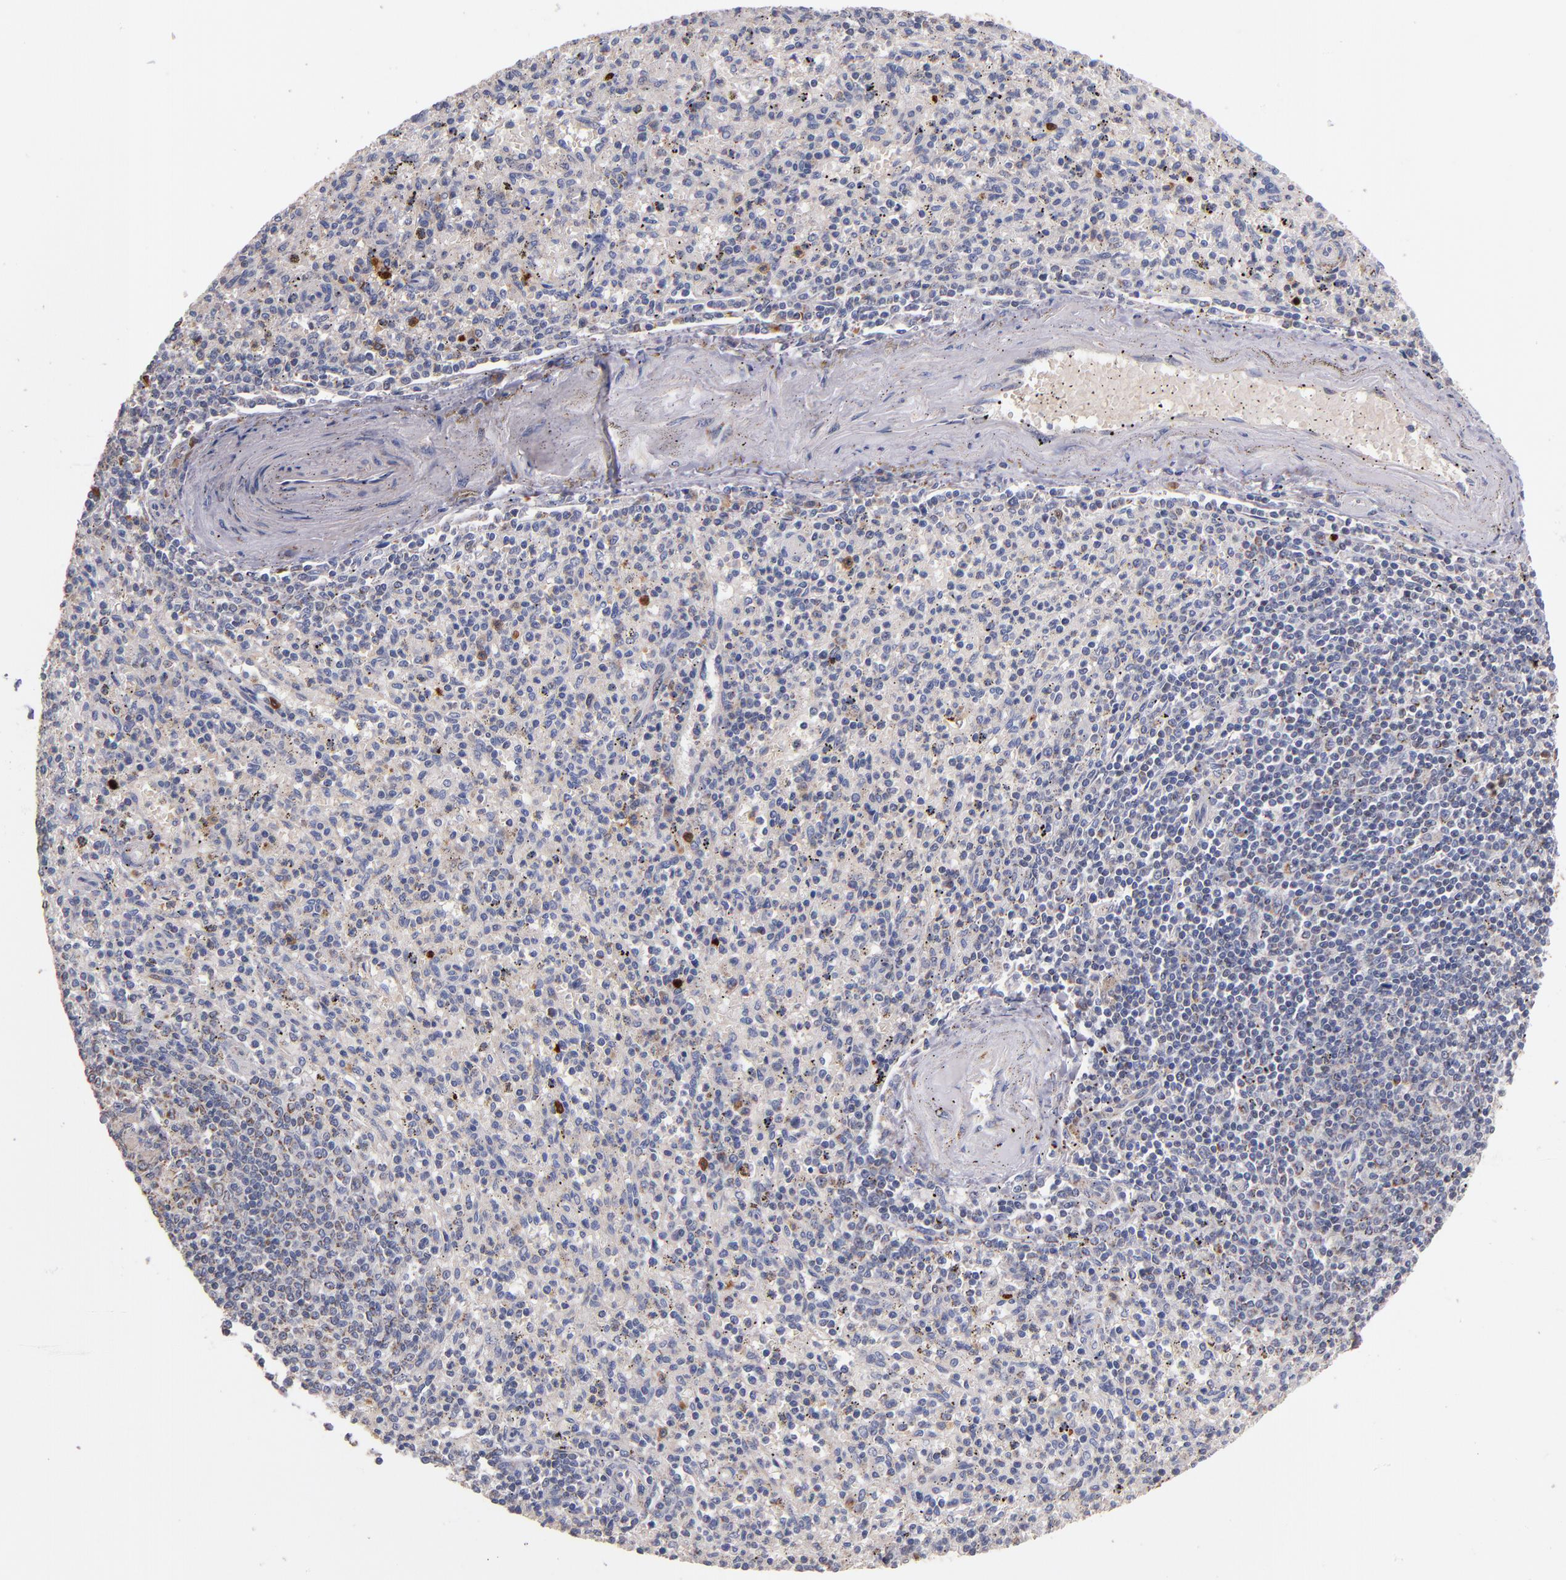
{"staining": {"intensity": "moderate", "quantity": "<25%", "location": "cytoplasmic/membranous"}, "tissue": "spleen", "cell_type": "Cells in red pulp", "image_type": "normal", "snomed": [{"axis": "morphology", "description": "Normal tissue, NOS"}, {"axis": "topography", "description": "Spleen"}], "caption": "This micrograph exhibits benign spleen stained with immunohistochemistry (IHC) to label a protein in brown. The cytoplasmic/membranous of cells in red pulp show moderate positivity for the protein. Nuclei are counter-stained blue.", "gene": "DIABLO", "patient": {"sex": "male", "age": 72}}